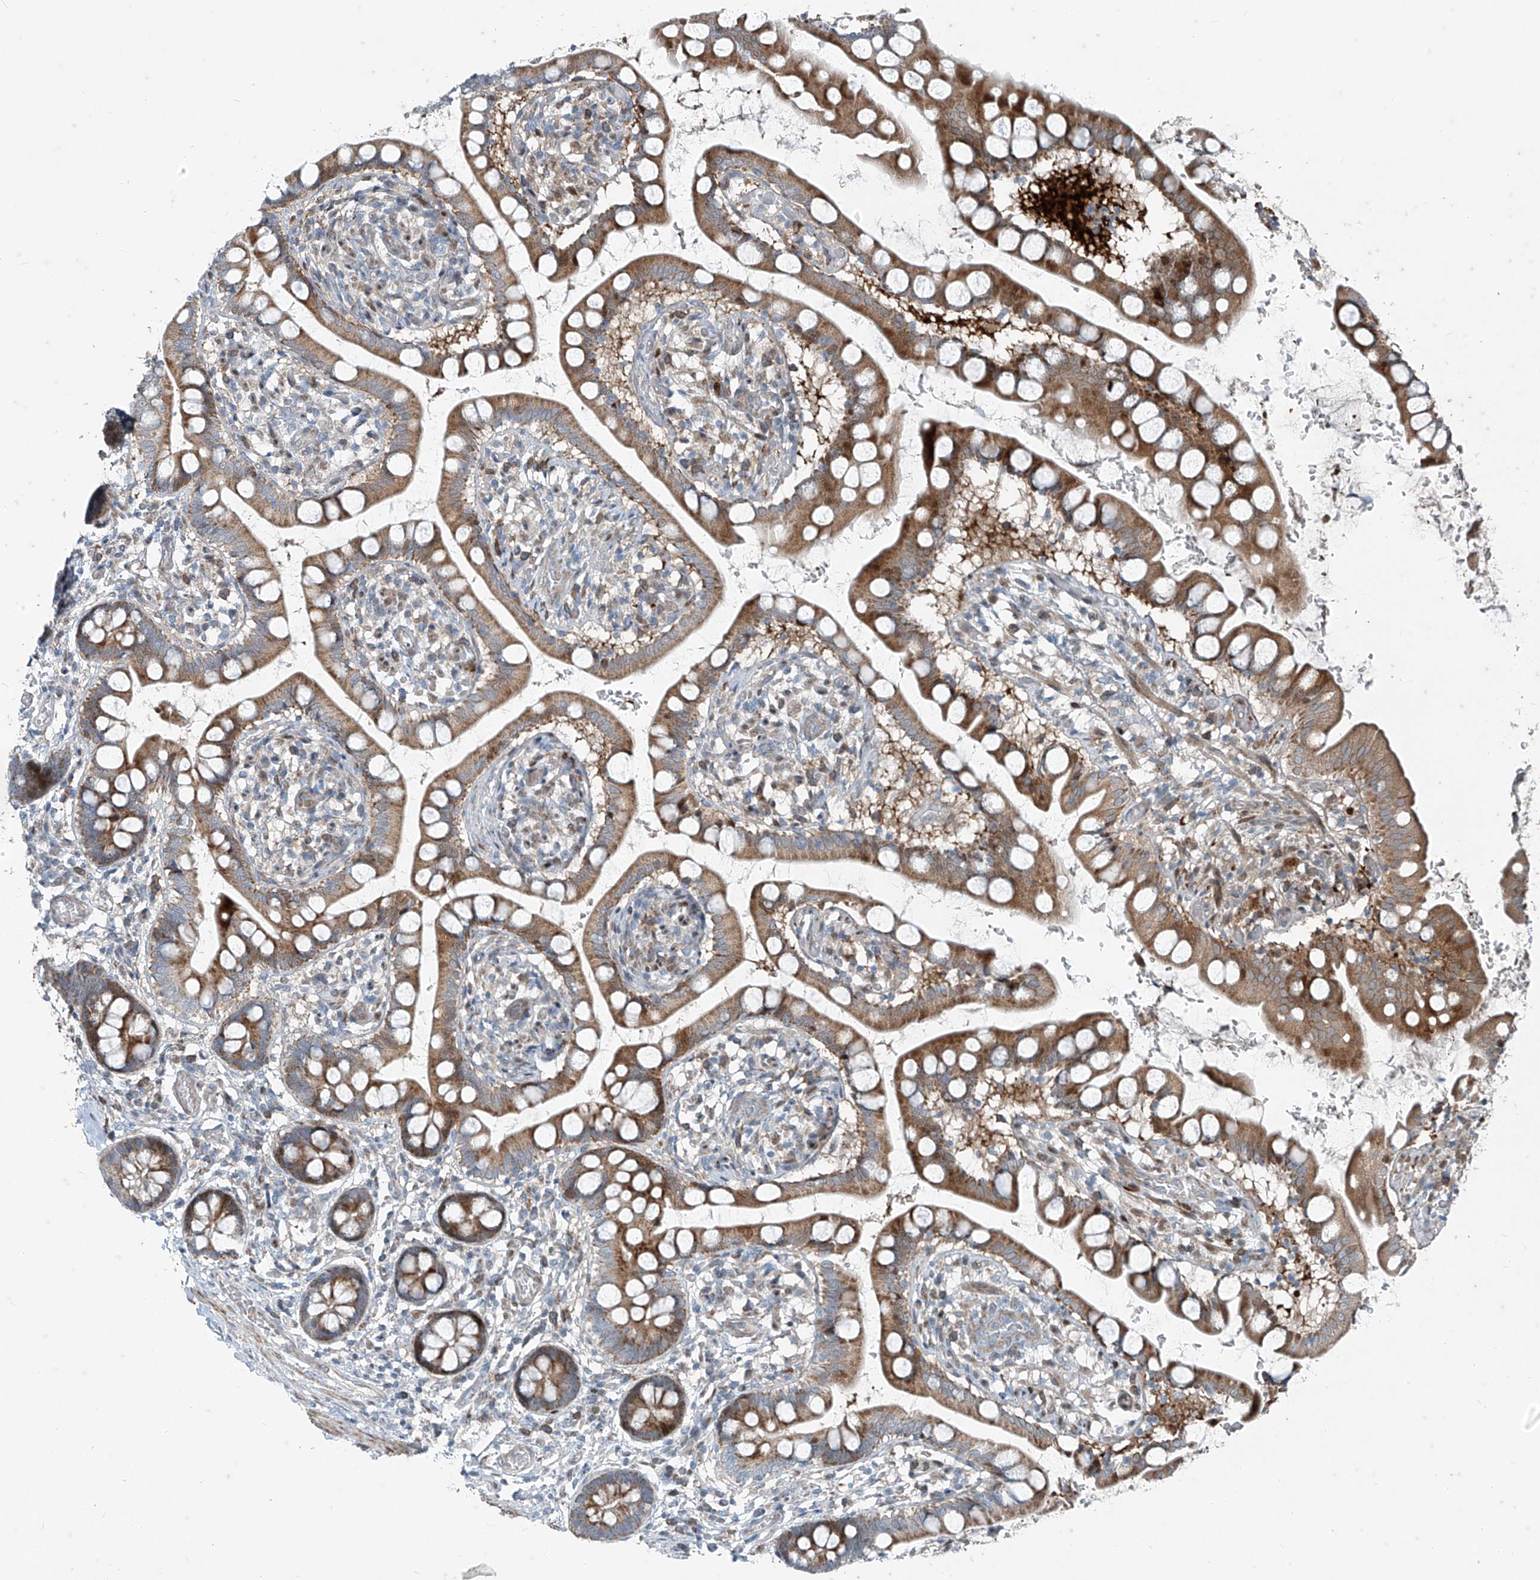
{"staining": {"intensity": "moderate", "quantity": ">75%", "location": "cytoplasmic/membranous"}, "tissue": "small intestine", "cell_type": "Glandular cells", "image_type": "normal", "snomed": [{"axis": "morphology", "description": "Normal tissue, NOS"}, {"axis": "topography", "description": "Small intestine"}], "caption": "Protein staining by immunohistochemistry (IHC) exhibits moderate cytoplasmic/membranous positivity in about >75% of glandular cells in unremarkable small intestine.", "gene": "PPCS", "patient": {"sex": "male", "age": 52}}